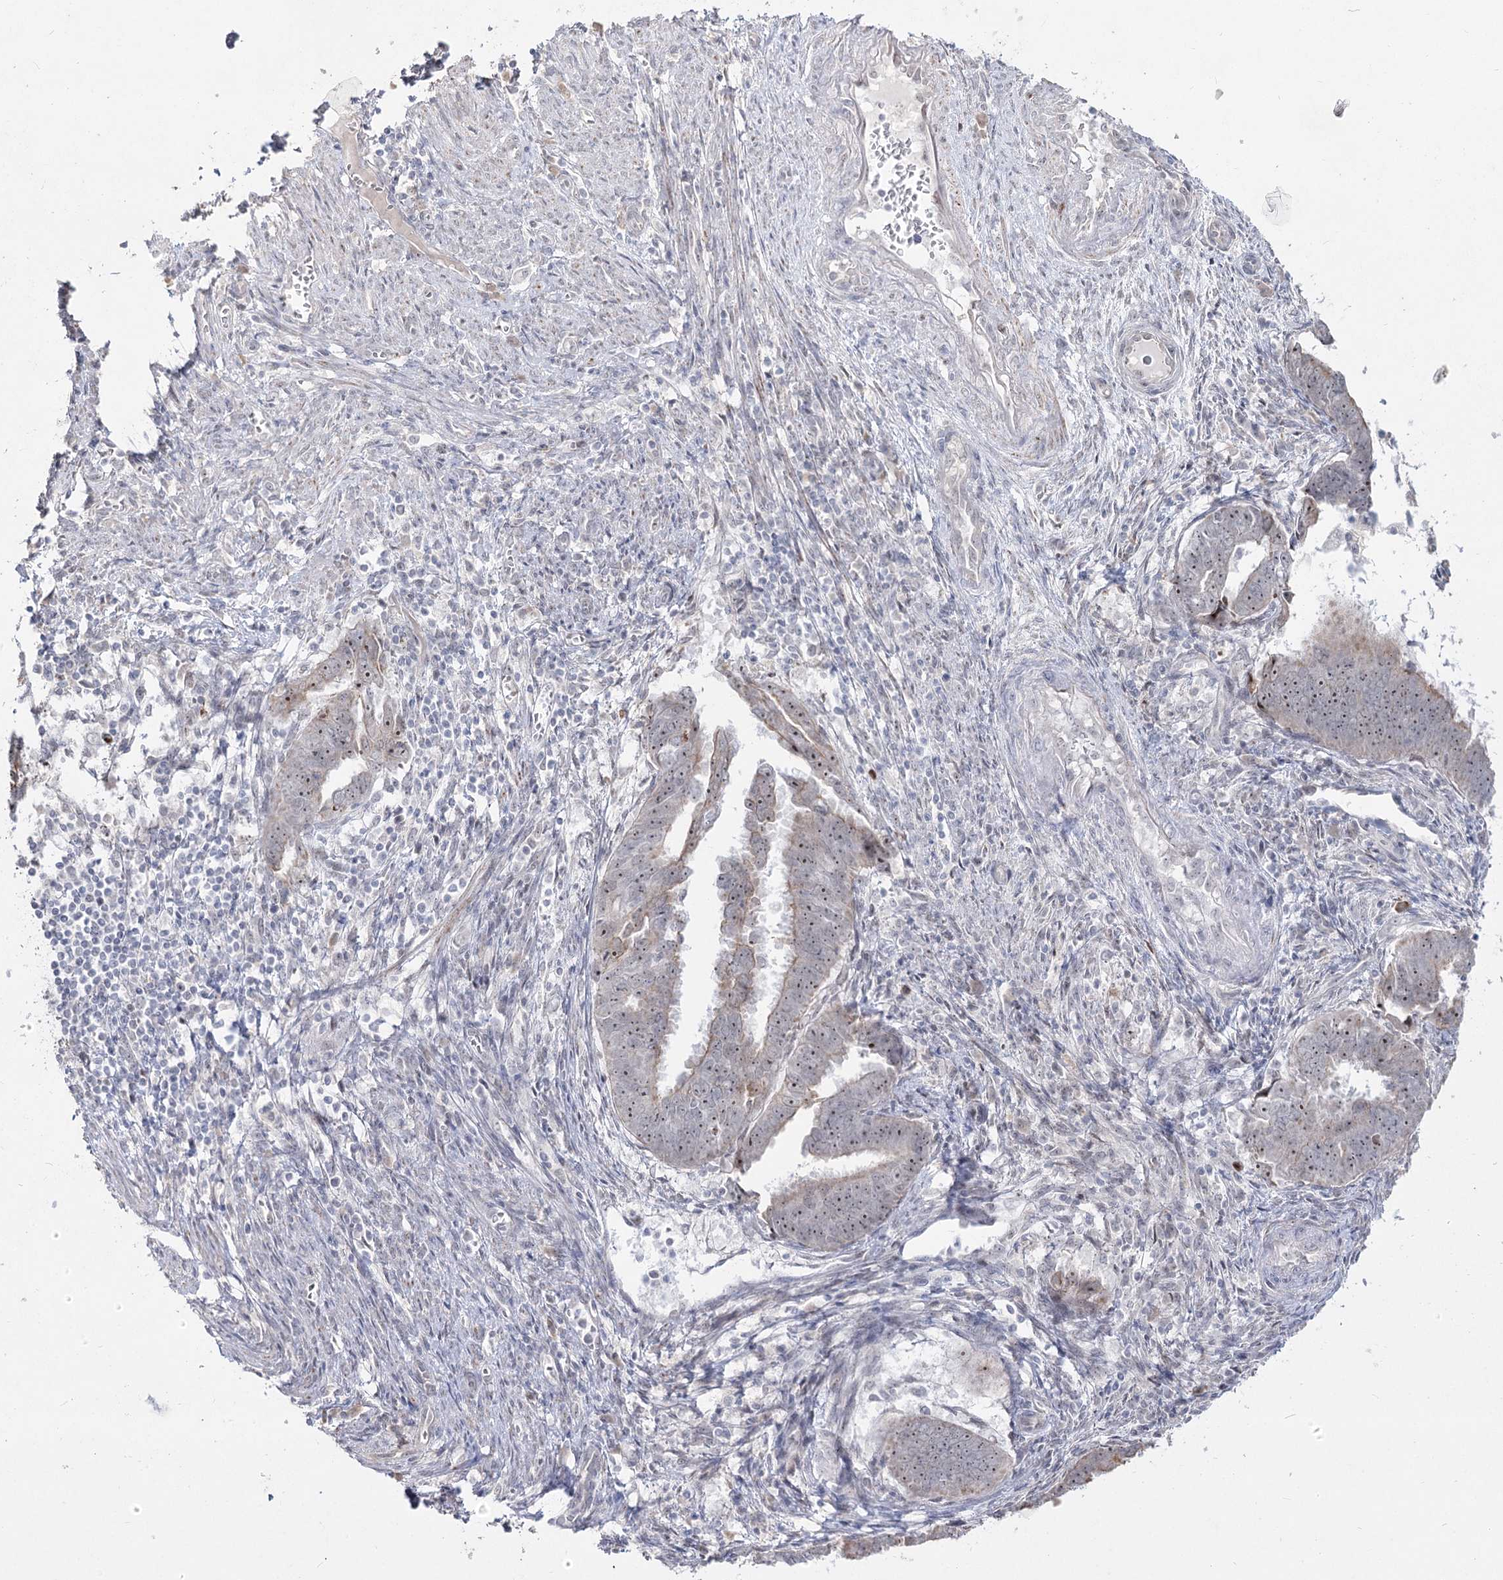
{"staining": {"intensity": "weak", "quantity": ">75%", "location": "nuclear"}, "tissue": "endometrial cancer", "cell_type": "Tumor cells", "image_type": "cancer", "snomed": [{"axis": "morphology", "description": "Adenocarcinoma, NOS"}, {"axis": "topography", "description": "Endometrium"}], "caption": "Protein staining of endometrial adenocarcinoma tissue displays weak nuclear staining in about >75% of tumor cells.", "gene": "DDX50", "patient": {"sex": "female", "age": 75}}